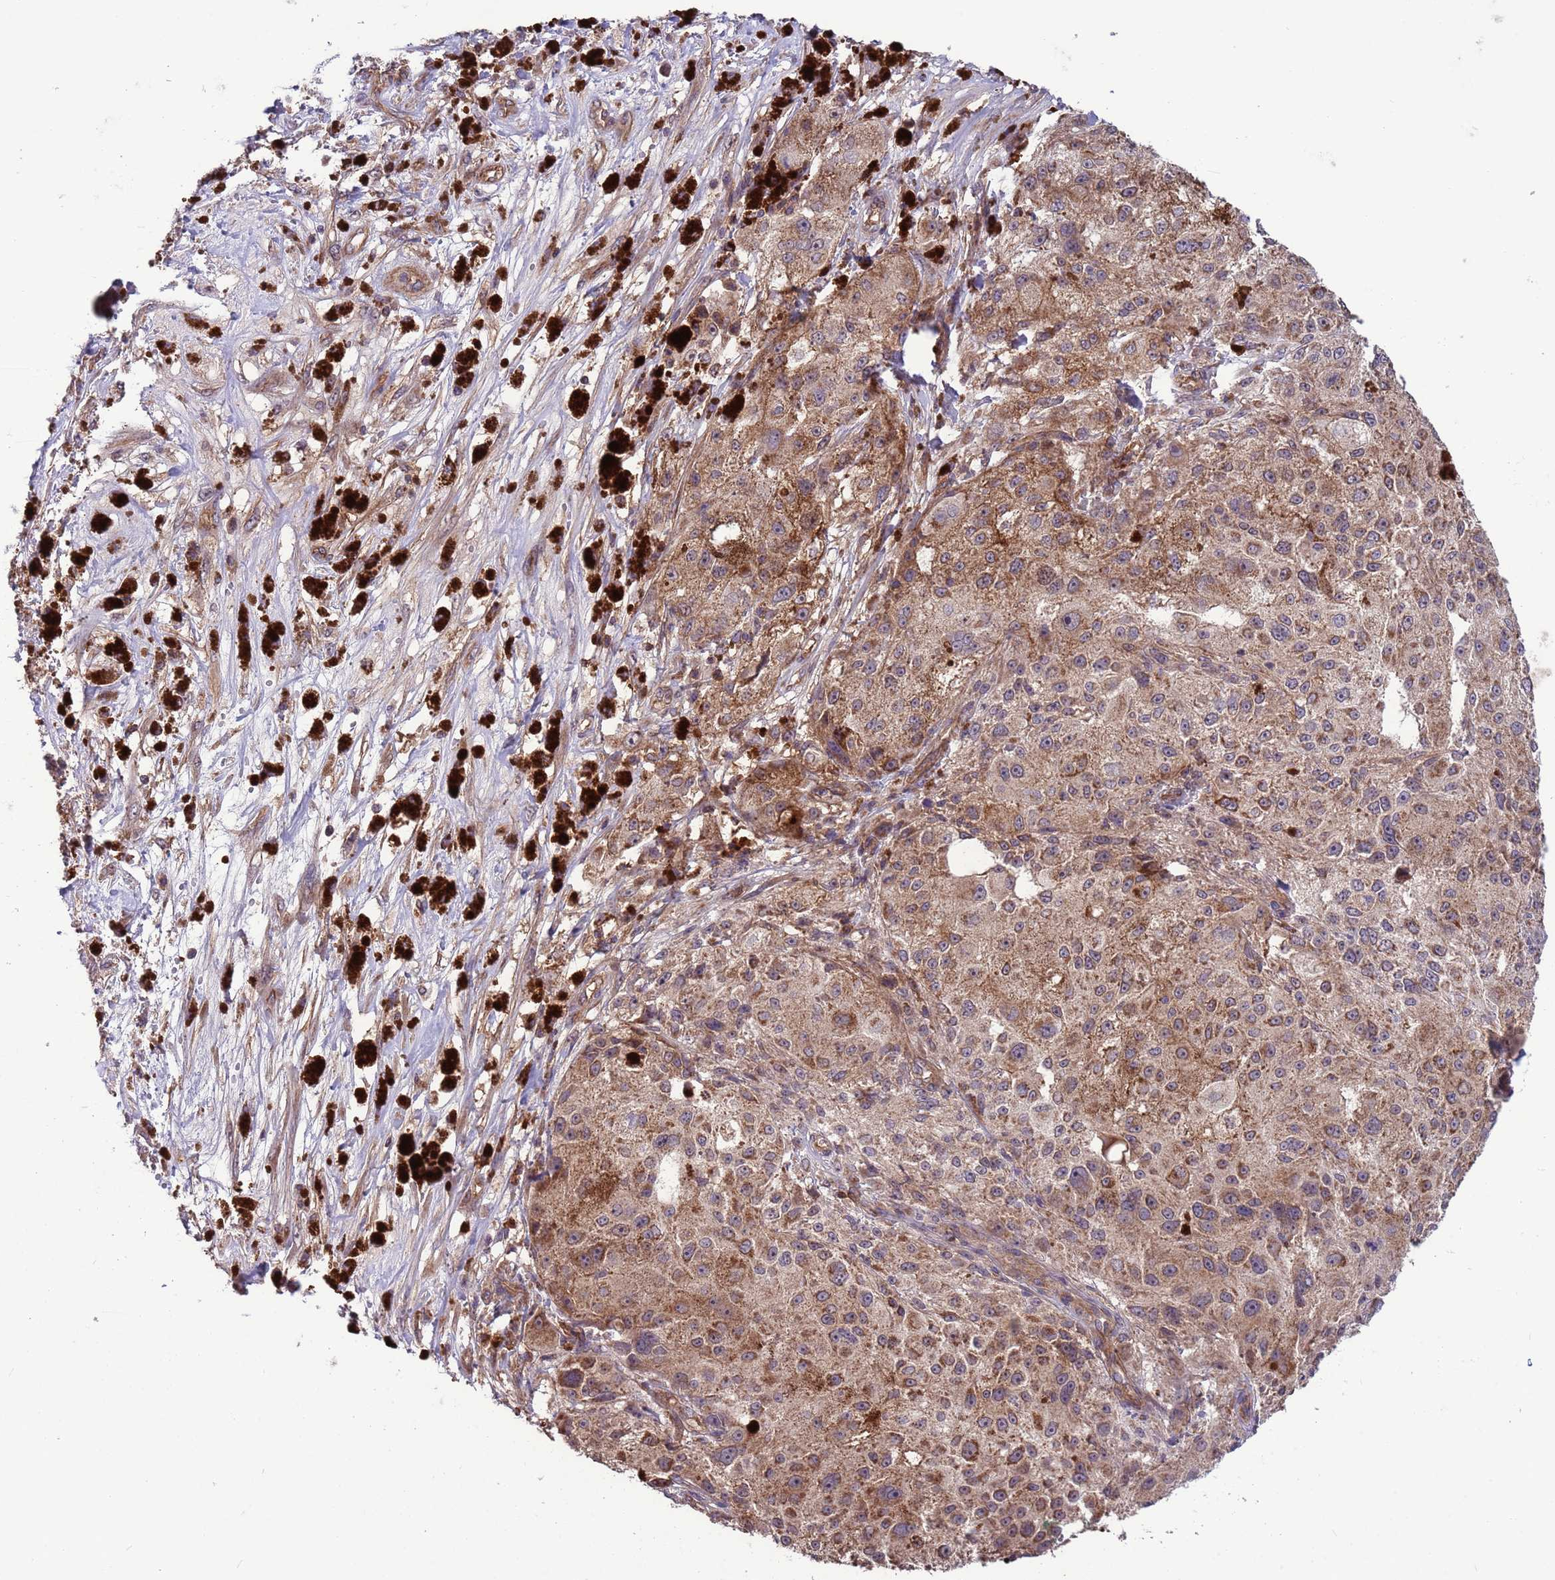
{"staining": {"intensity": "moderate", "quantity": ">75%", "location": "cytoplasmic/membranous"}, "tissue": "melanoma", "cell_type": "Tumor cells", "image_type": "cancer", "snomed": [{"axis": "morphology", "description": "Necrosis, NOS"}, {"axis": "morphology", "description": "Malignant melanoma, NOS"}, {"axis": "topography", "description": "Skin"}], "caption": "DAB (3,3'-diaminobenzidine) immunohistochemical staining of human melanoma shows moderate cytoplasmic/membranous protein positivity in about >75% of tumor cells.", "gene": "ACAD8", "patient": {"sex": "female", "age": 87}}